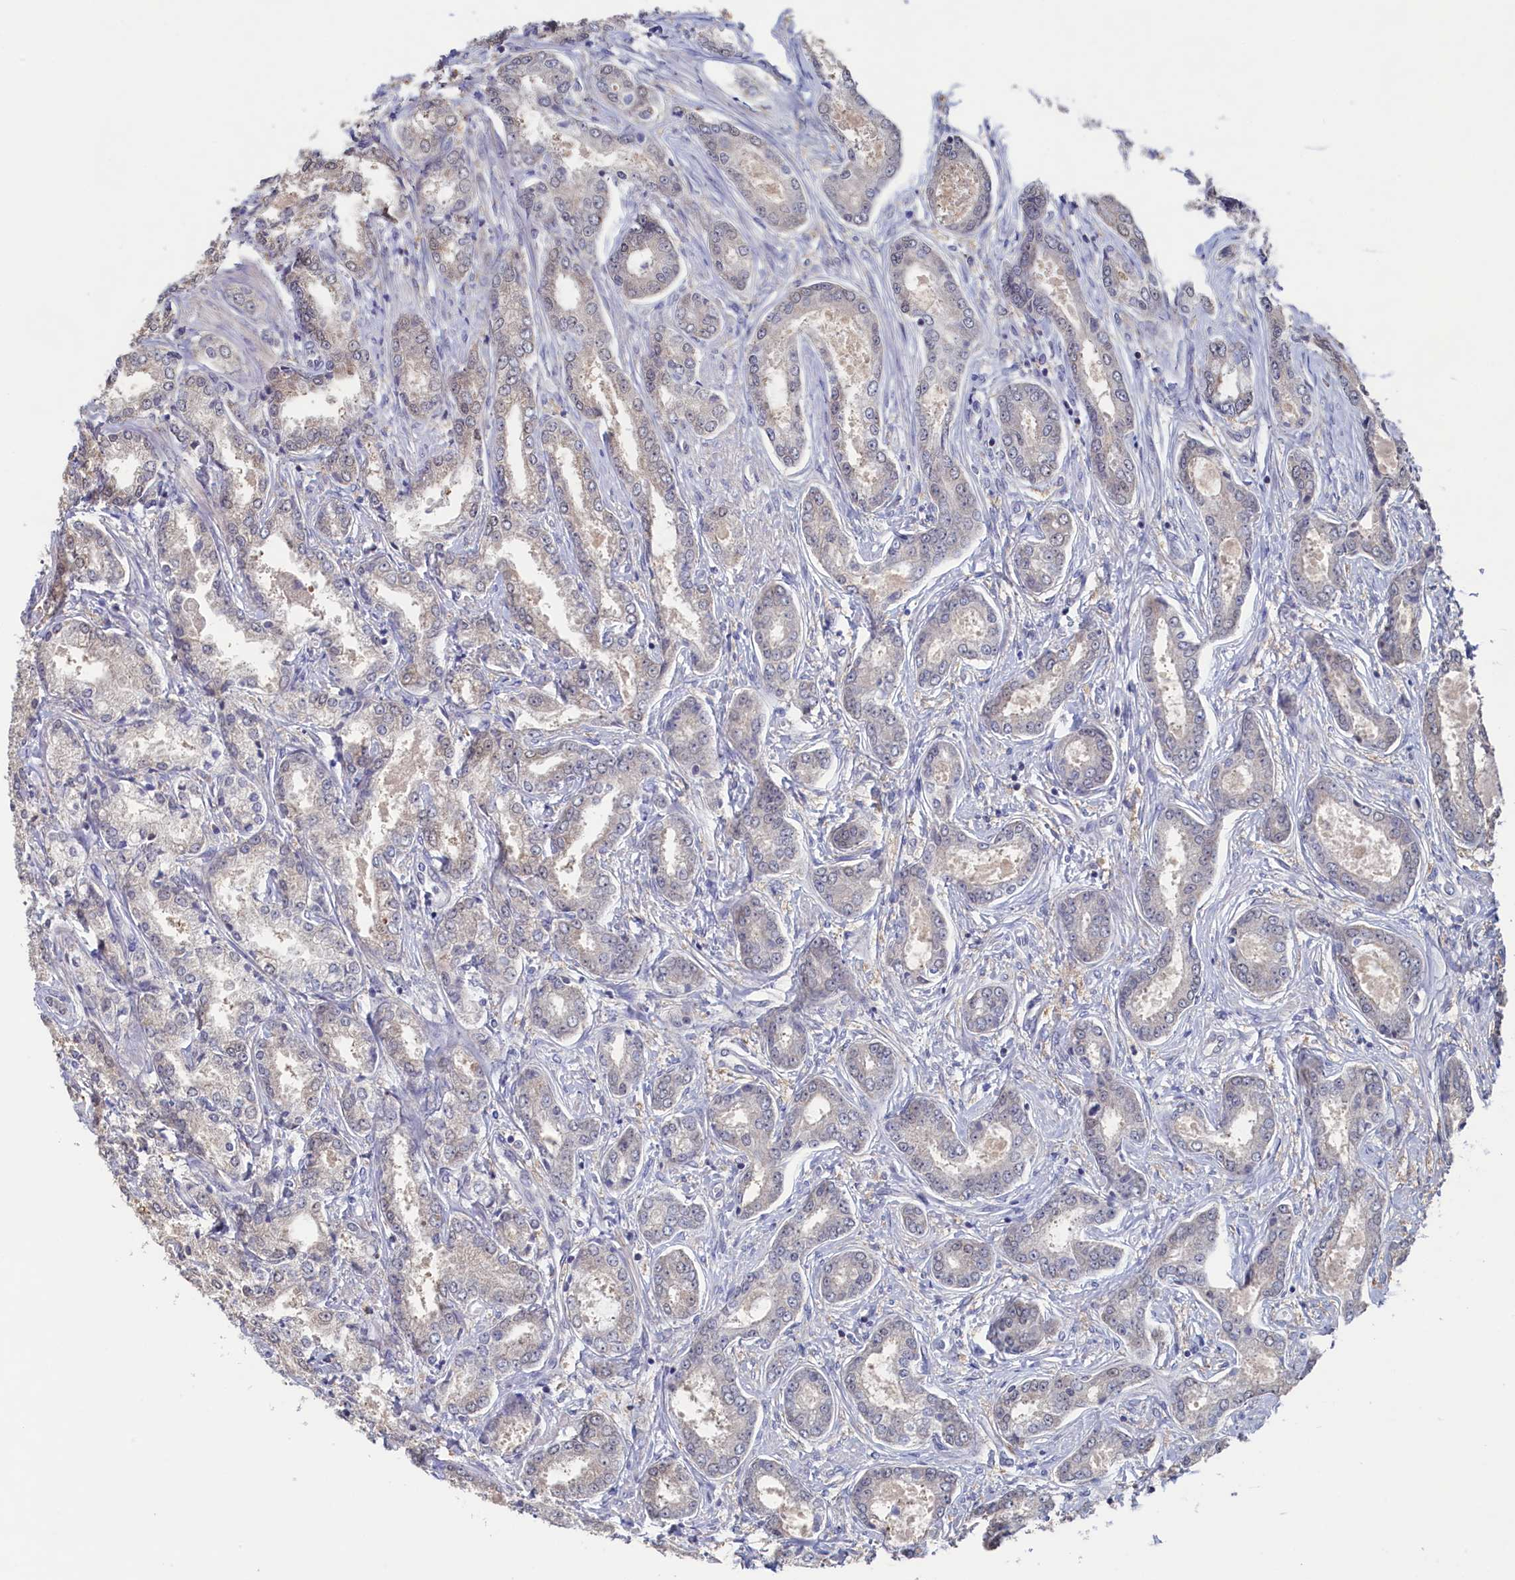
{"staining": {"intensity": "negative", "quantity": "none", "location": "none"}, "tissue": "prostate cancer", "cell_type": "Tumor cells", "image_type": "cancer", "snomed": [{"axis": "morphology", "description": "Adenocarcinoma, Low grade"}, {"axis": "topography", "description": "Prostate"}], "caption": "The image shows no staining of tumor cells in prostate cancer.", "gene": "C11orf54", "patient": {"sex": "male", "age": 68}}